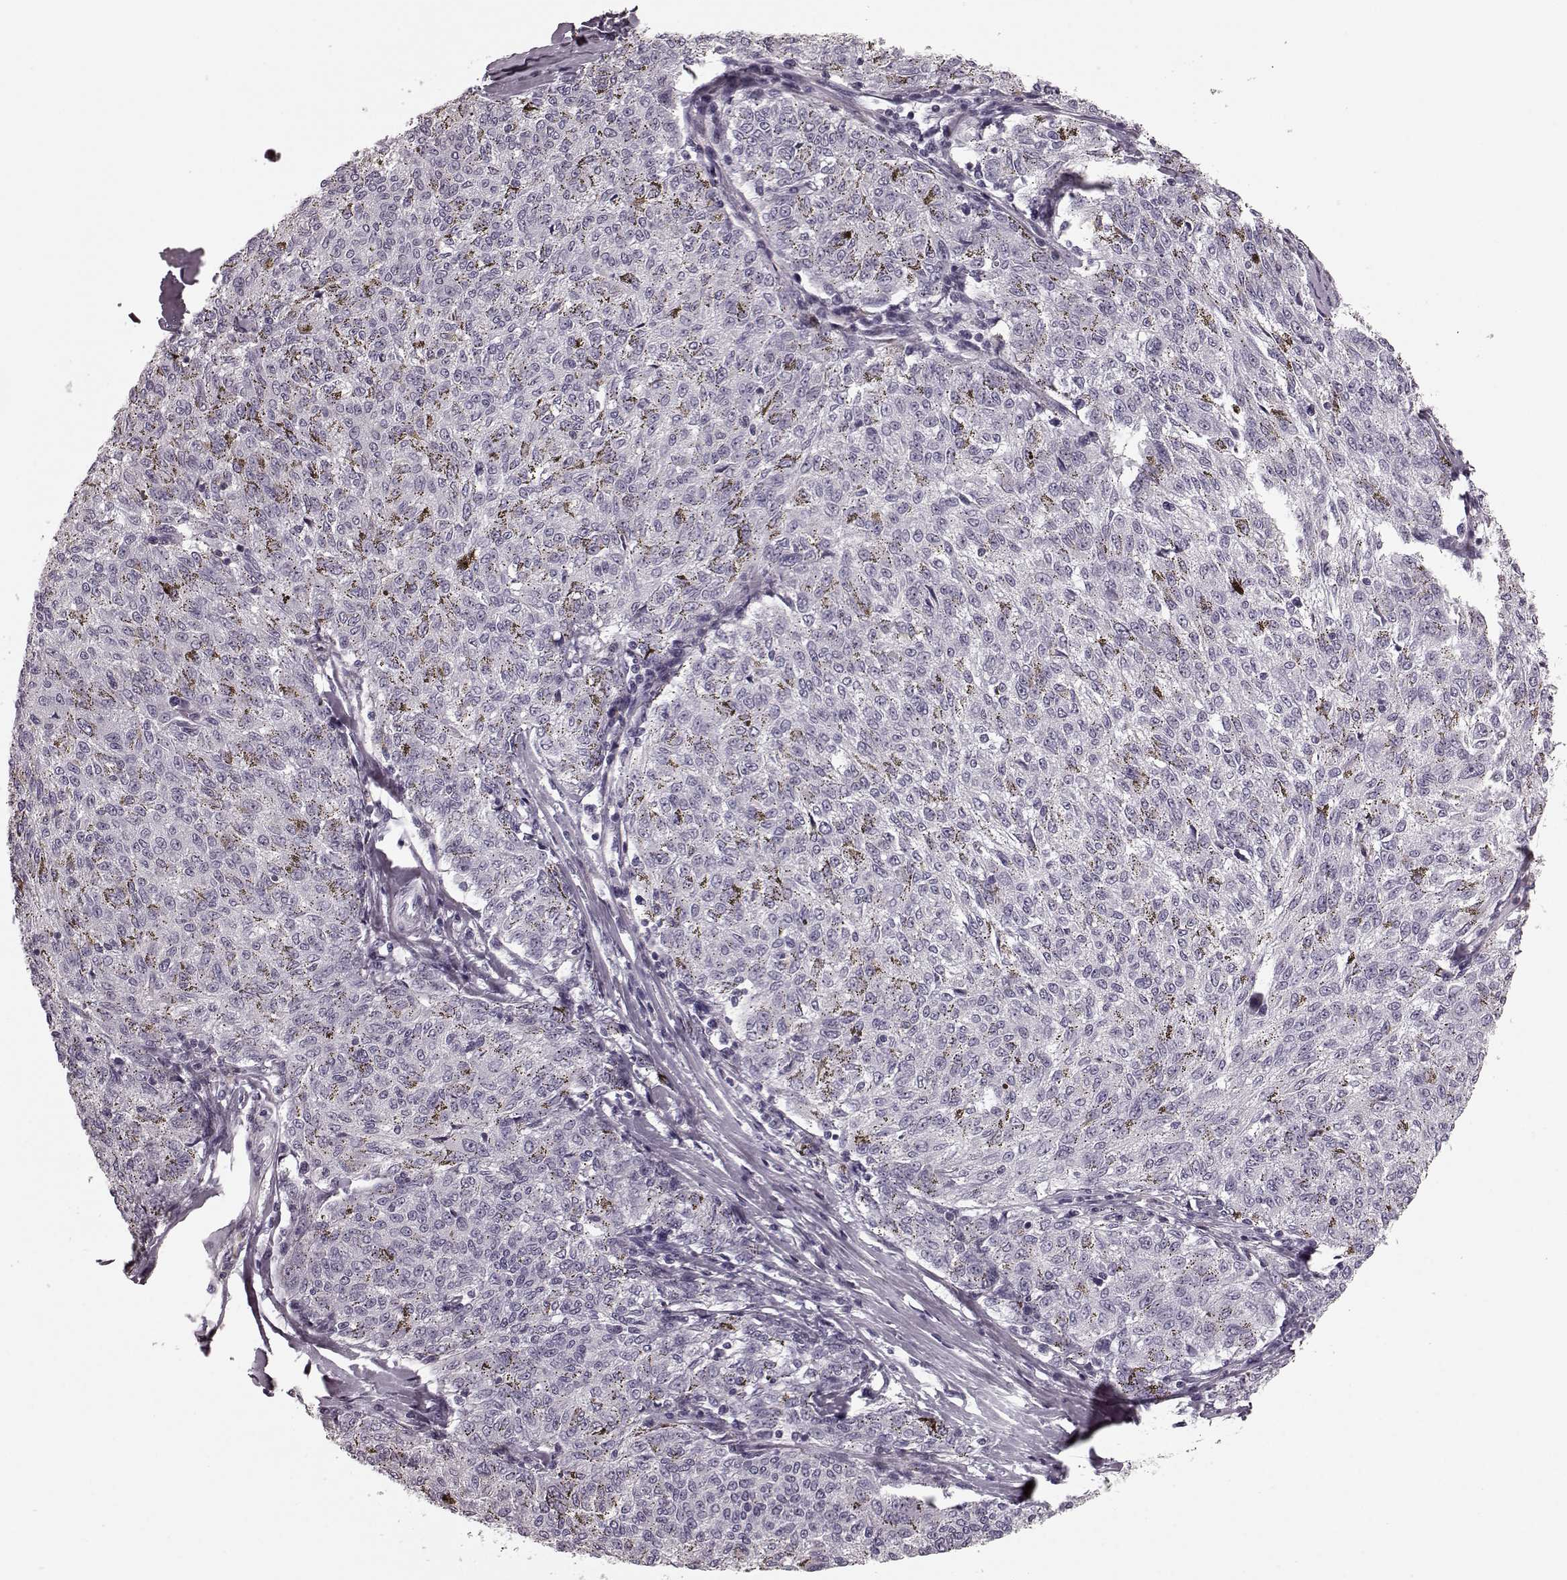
{"staining": {"intensity": "negative", "quantity": "none", "location": "none"}, "tissue": "melanoma", "cell_type": "Tumor cells", "image_type": "cancer", "snomed": [{"axis": "morphology", "description": "Malignant melanoma, NOS"}, {"axis": "topography", "description": "Skin"}], "caption": "Malignant melanoma was stained to show a protein in brown. There is no significant positivity in tumor cells. The staining is performed using DAB (3,3'-diaminobenzidine) brown chromogen with nuclei counter-stained in using hematoxylin.", "gene": "CST7", "patient": {"sex": "female", "age": 72}}